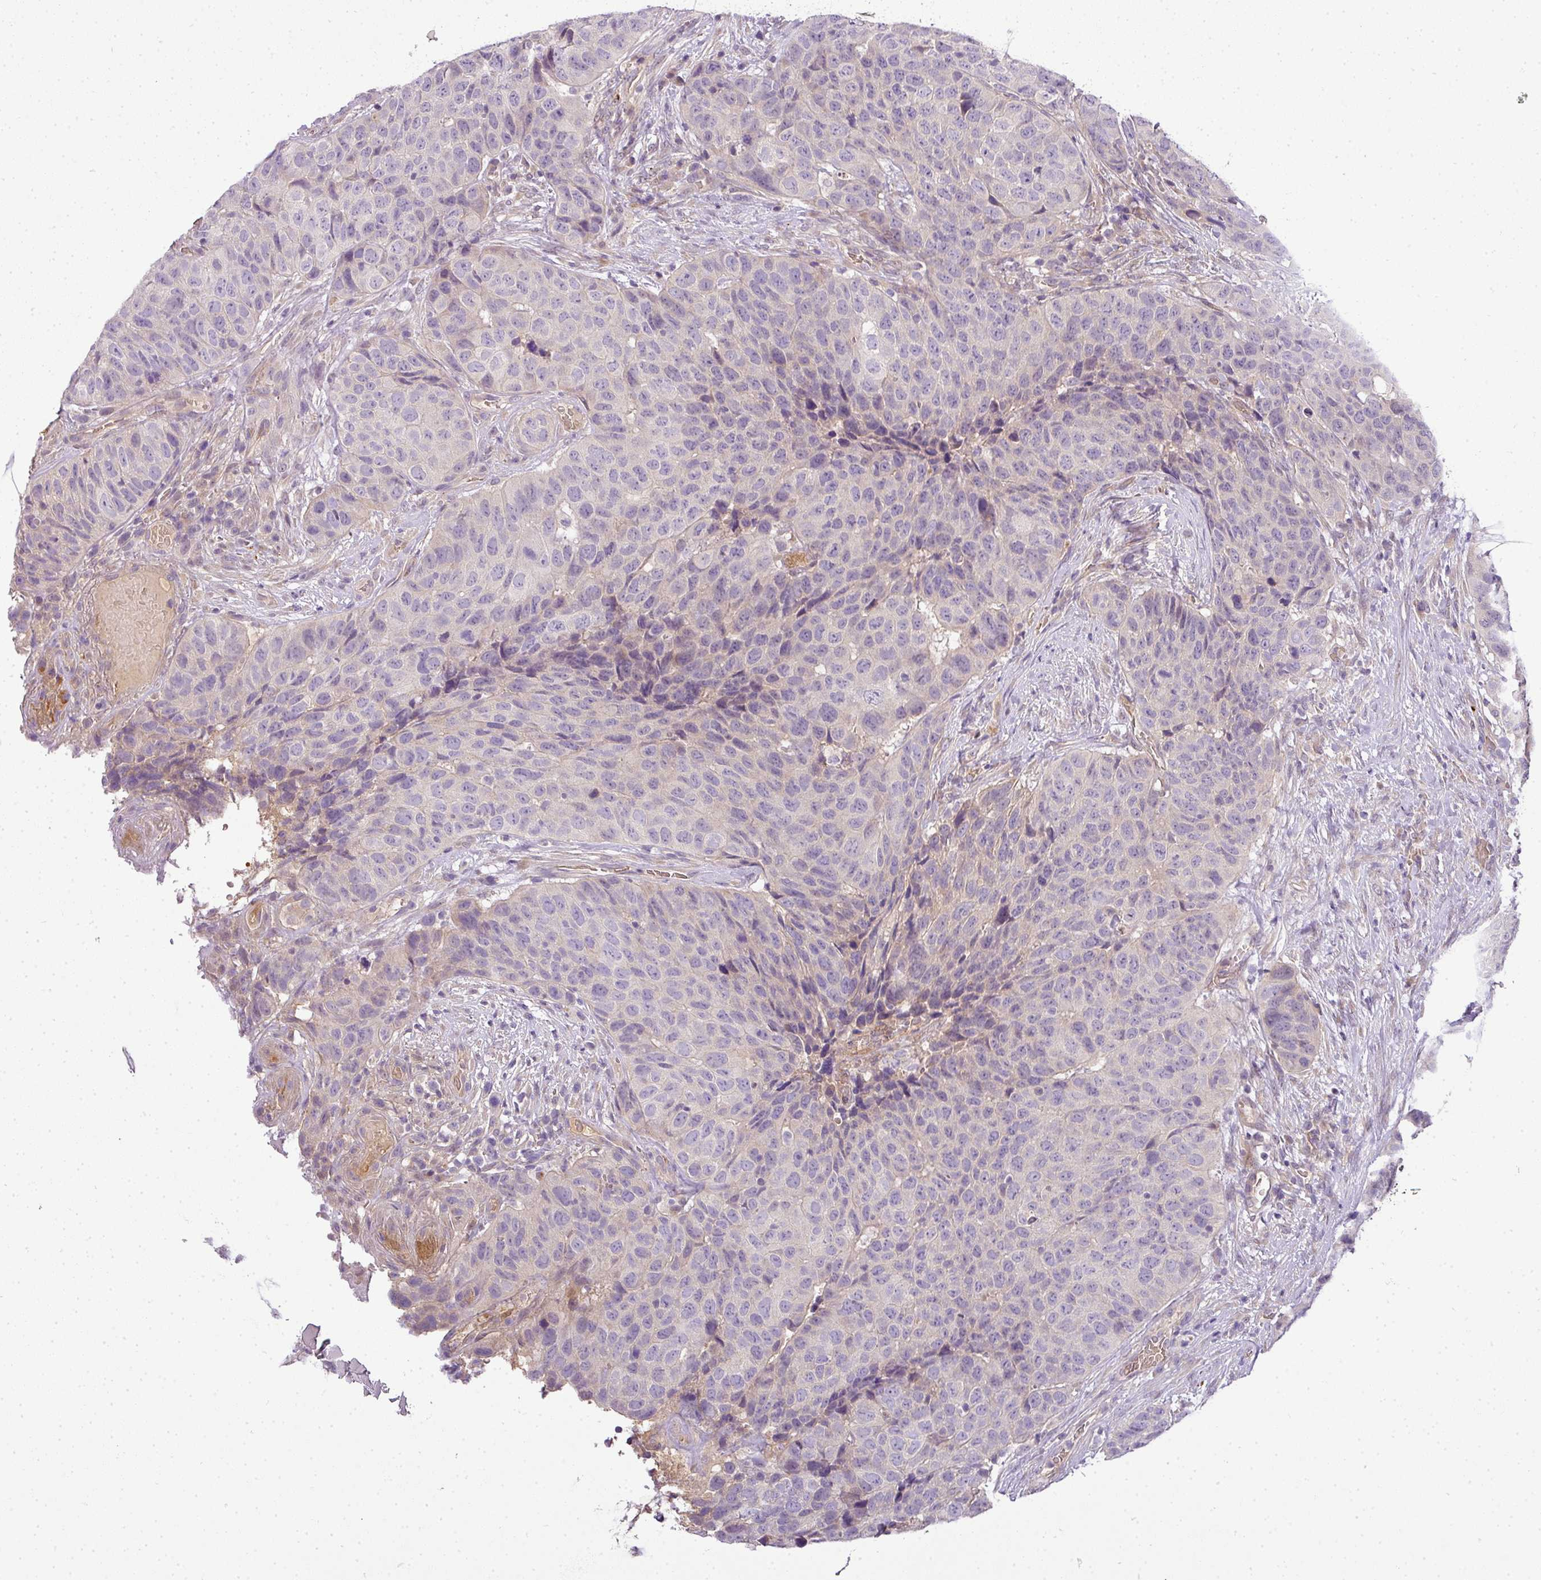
{"staining": {"intensity": "negative", "quantity": "none", "location": "none"}, "tissue": "head and neck cancer", "cell_type": "Tumor cells", "image_type": "cancer", "snomed": [{"axis": "morphology", "description": "Squamous cell carcinoma, NOS"}, {"axis": "topography", "description": "Head-Neck"}], "caption": "Tumor cells are negative for protein expression in human head and neck cancer (squamous cell carcinoma).", "gene": "ADH5", "patient": {"sex": "male", "age": 66}}